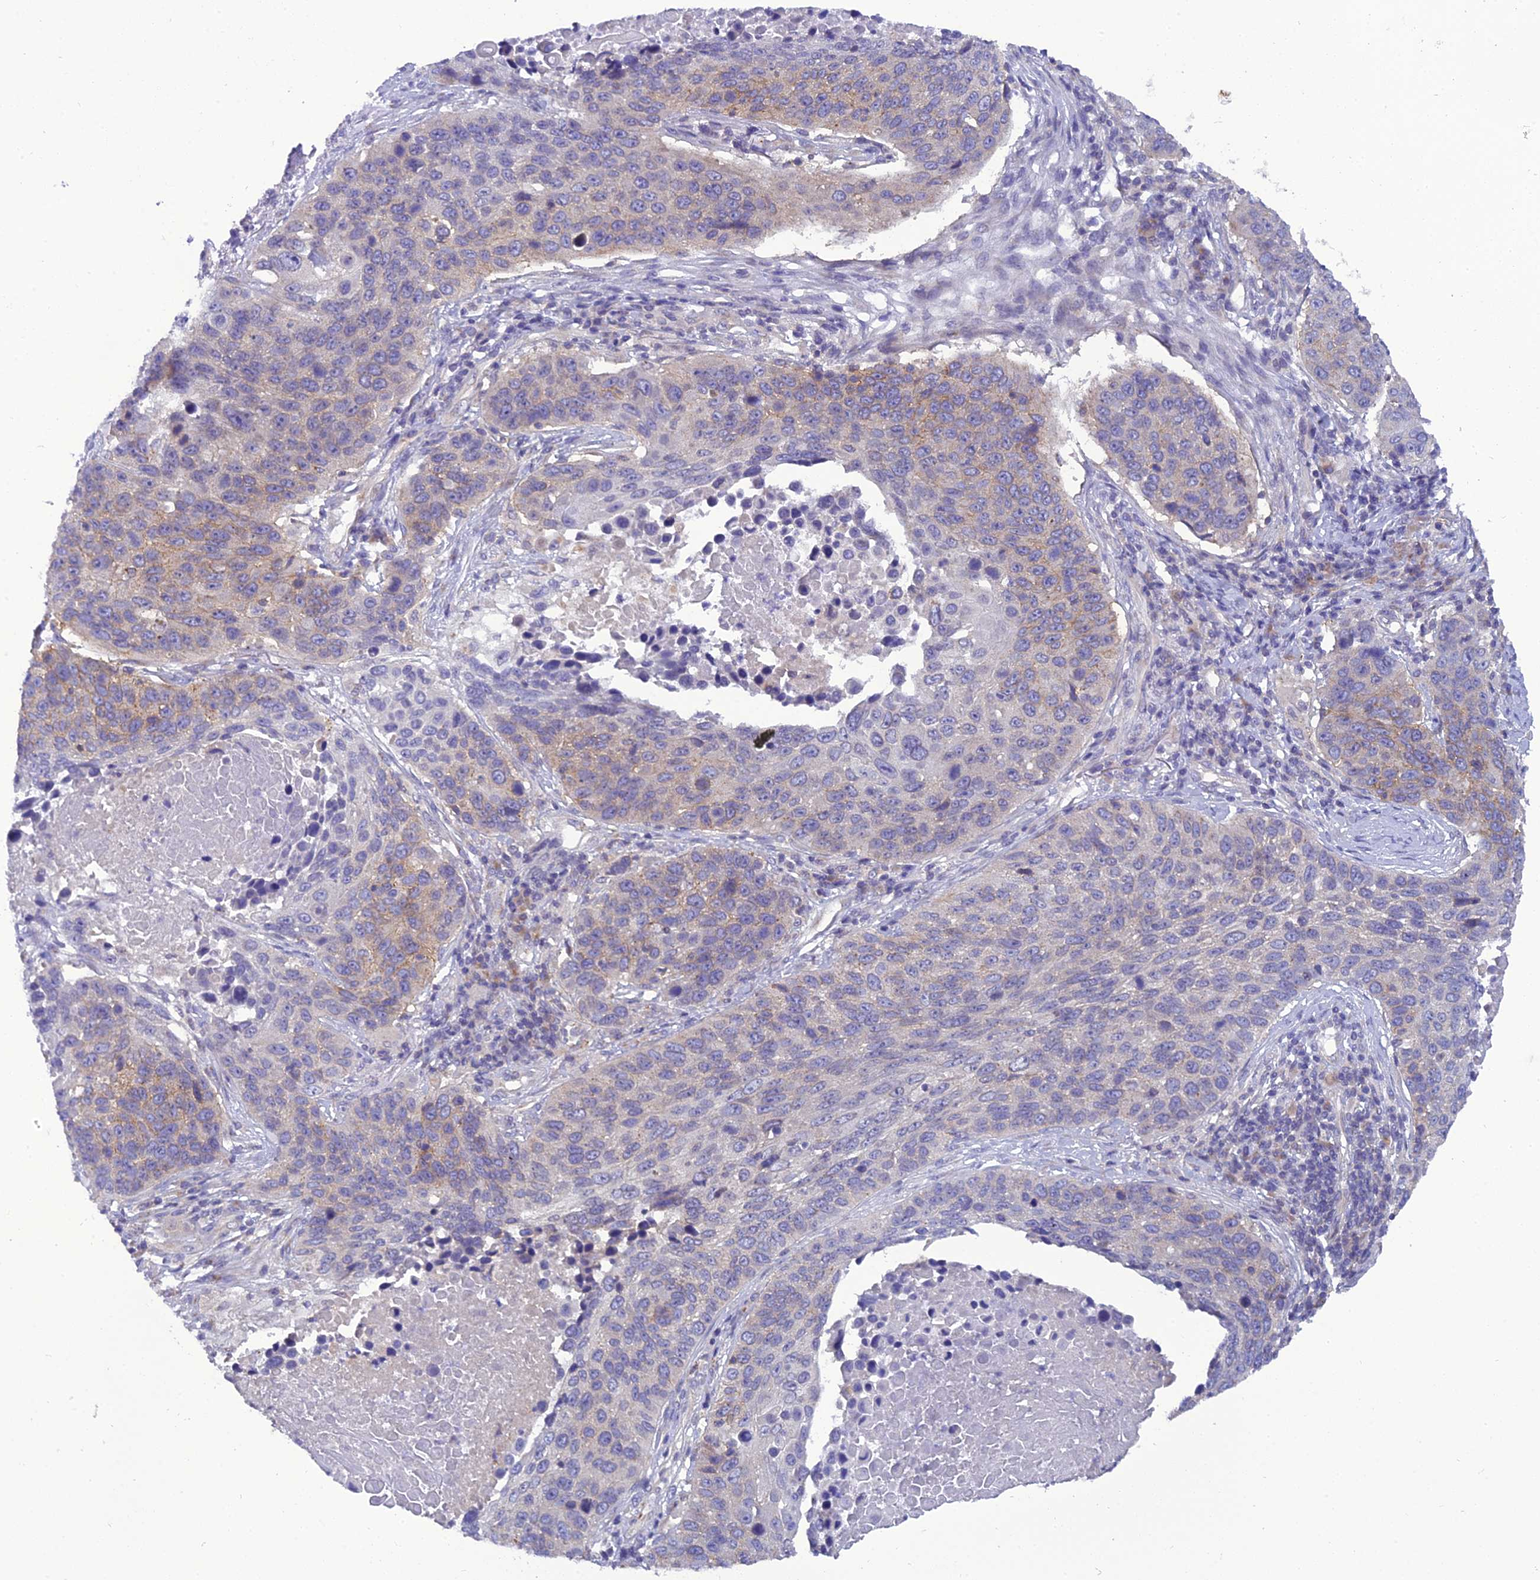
{"staining": {"intensity": "moderate", "quantity": "<25%", "location": "cytoplasmic/membranous"}, "tissue": "lung cancer", "cell_type": "Tumor cells", "image_type": "cancer", "snomed": [{"axis": "morphology", "description": "Normal tissue, NOS"}, {"axis": "morphology", "description": "Squamous cell carcinoma, NOS"}, {"axis": "topography", "description": "Lymph node"}, {"axis": "topography", "description": "Lung"}], "caption": "The photomicrograph displays a brown stain indicating the presence of a protein in the cytoplasmic/membranous of tumor cells in lung cancer (squamous cell carcinoma). (DAB (3,3'-diaminobenzidine) IHC with brightfield microscopy, high magnification).", "gene": "GOLPH3", "patient": {"sex": "male", "age": 66}}